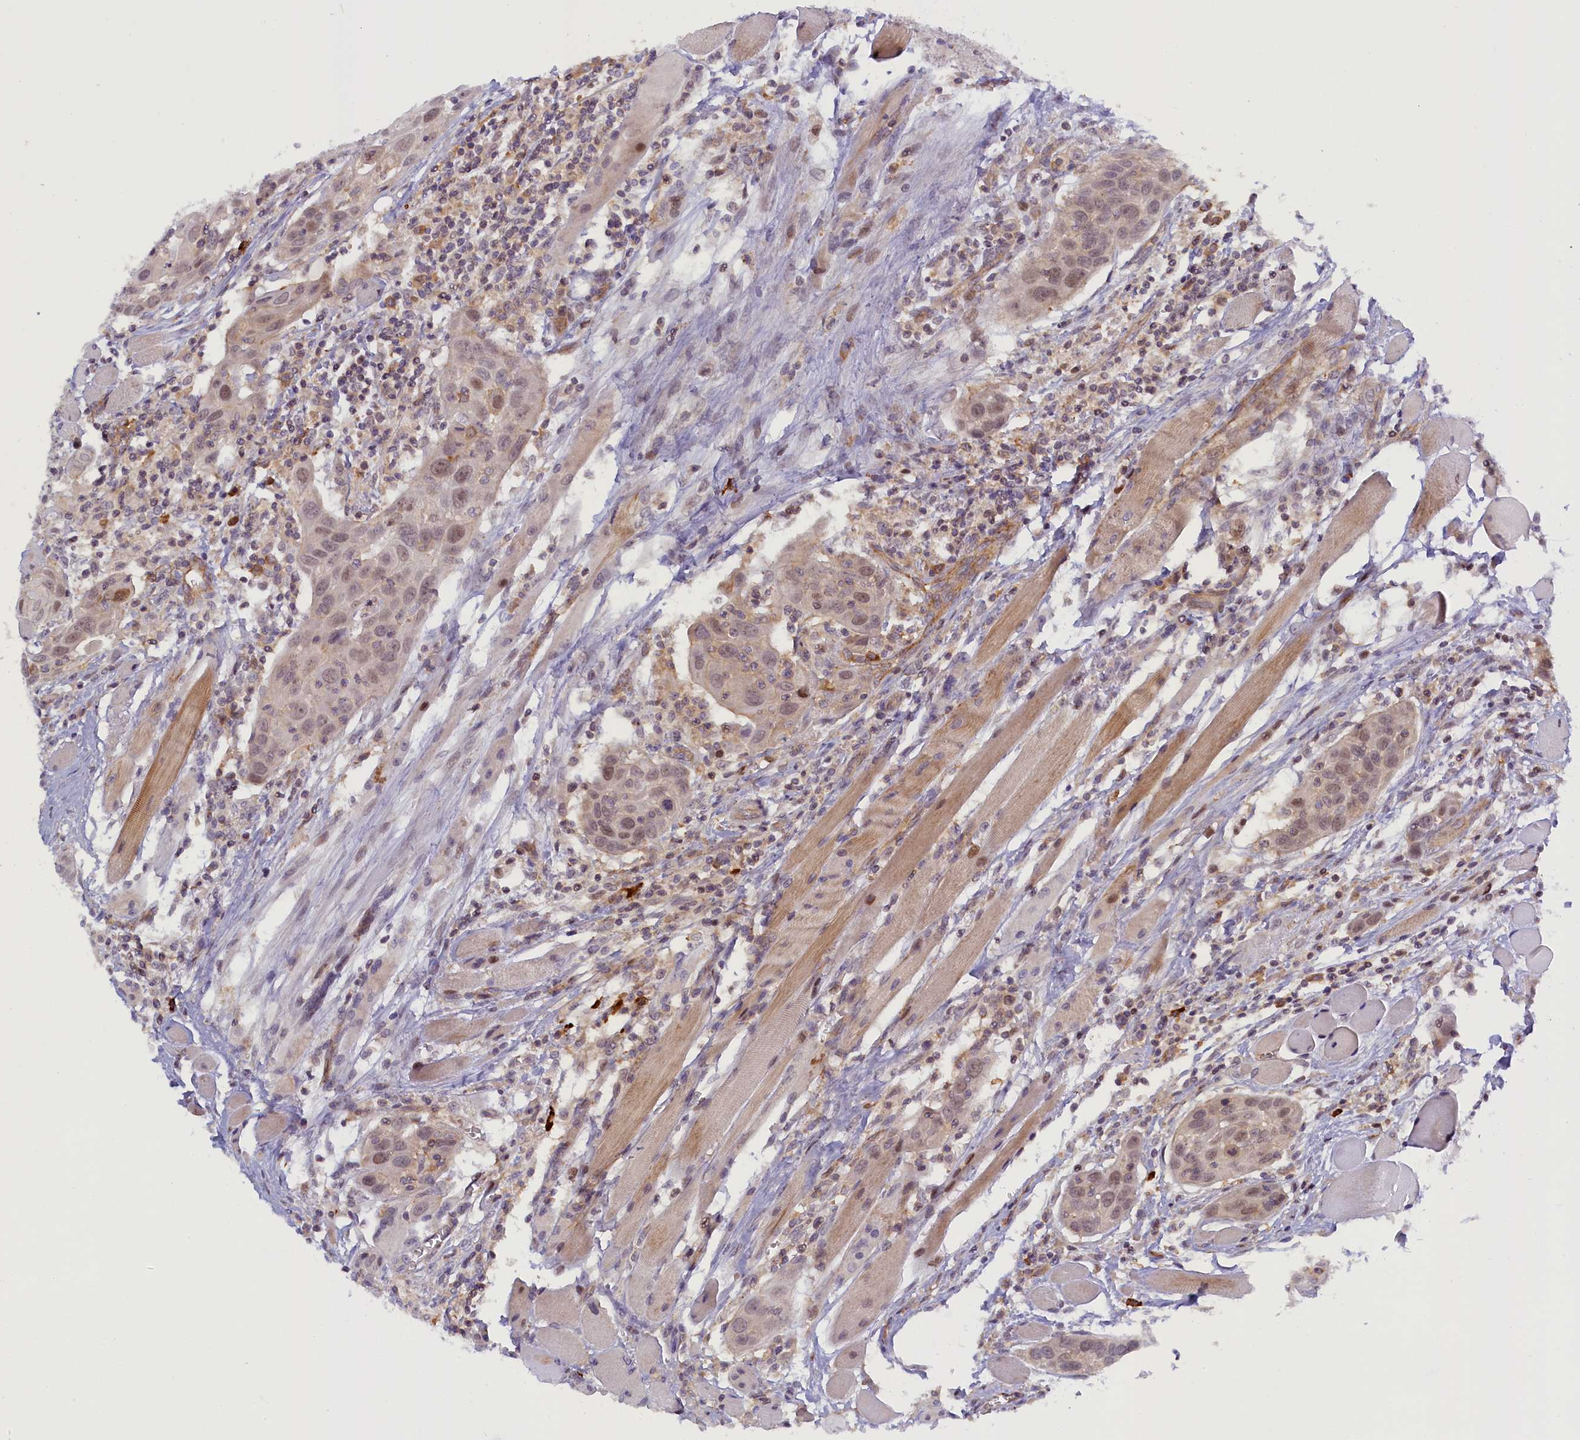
{"staining": {"intensity": "weak", "quantity": "<25%", "location": "nuclear"}, "tissue": "head and neck cancer", "cell_type": "Tumor cells", "image_type": "cancer", "snomed": [{"axis": "morphology", "description": "Squamous cell carcinoma, NOS"}, {"axis": "topography", "description": "Oral tissue"}, {"axis": "topography", "description": "Head-Neck"}], "caption": "A histopathology image of human head and neck cancer (squamous cell carcinoma) is negative for staining in tumor cells.", "gene": "CCL23", "patient": {"sex": "female", "age": 50}}